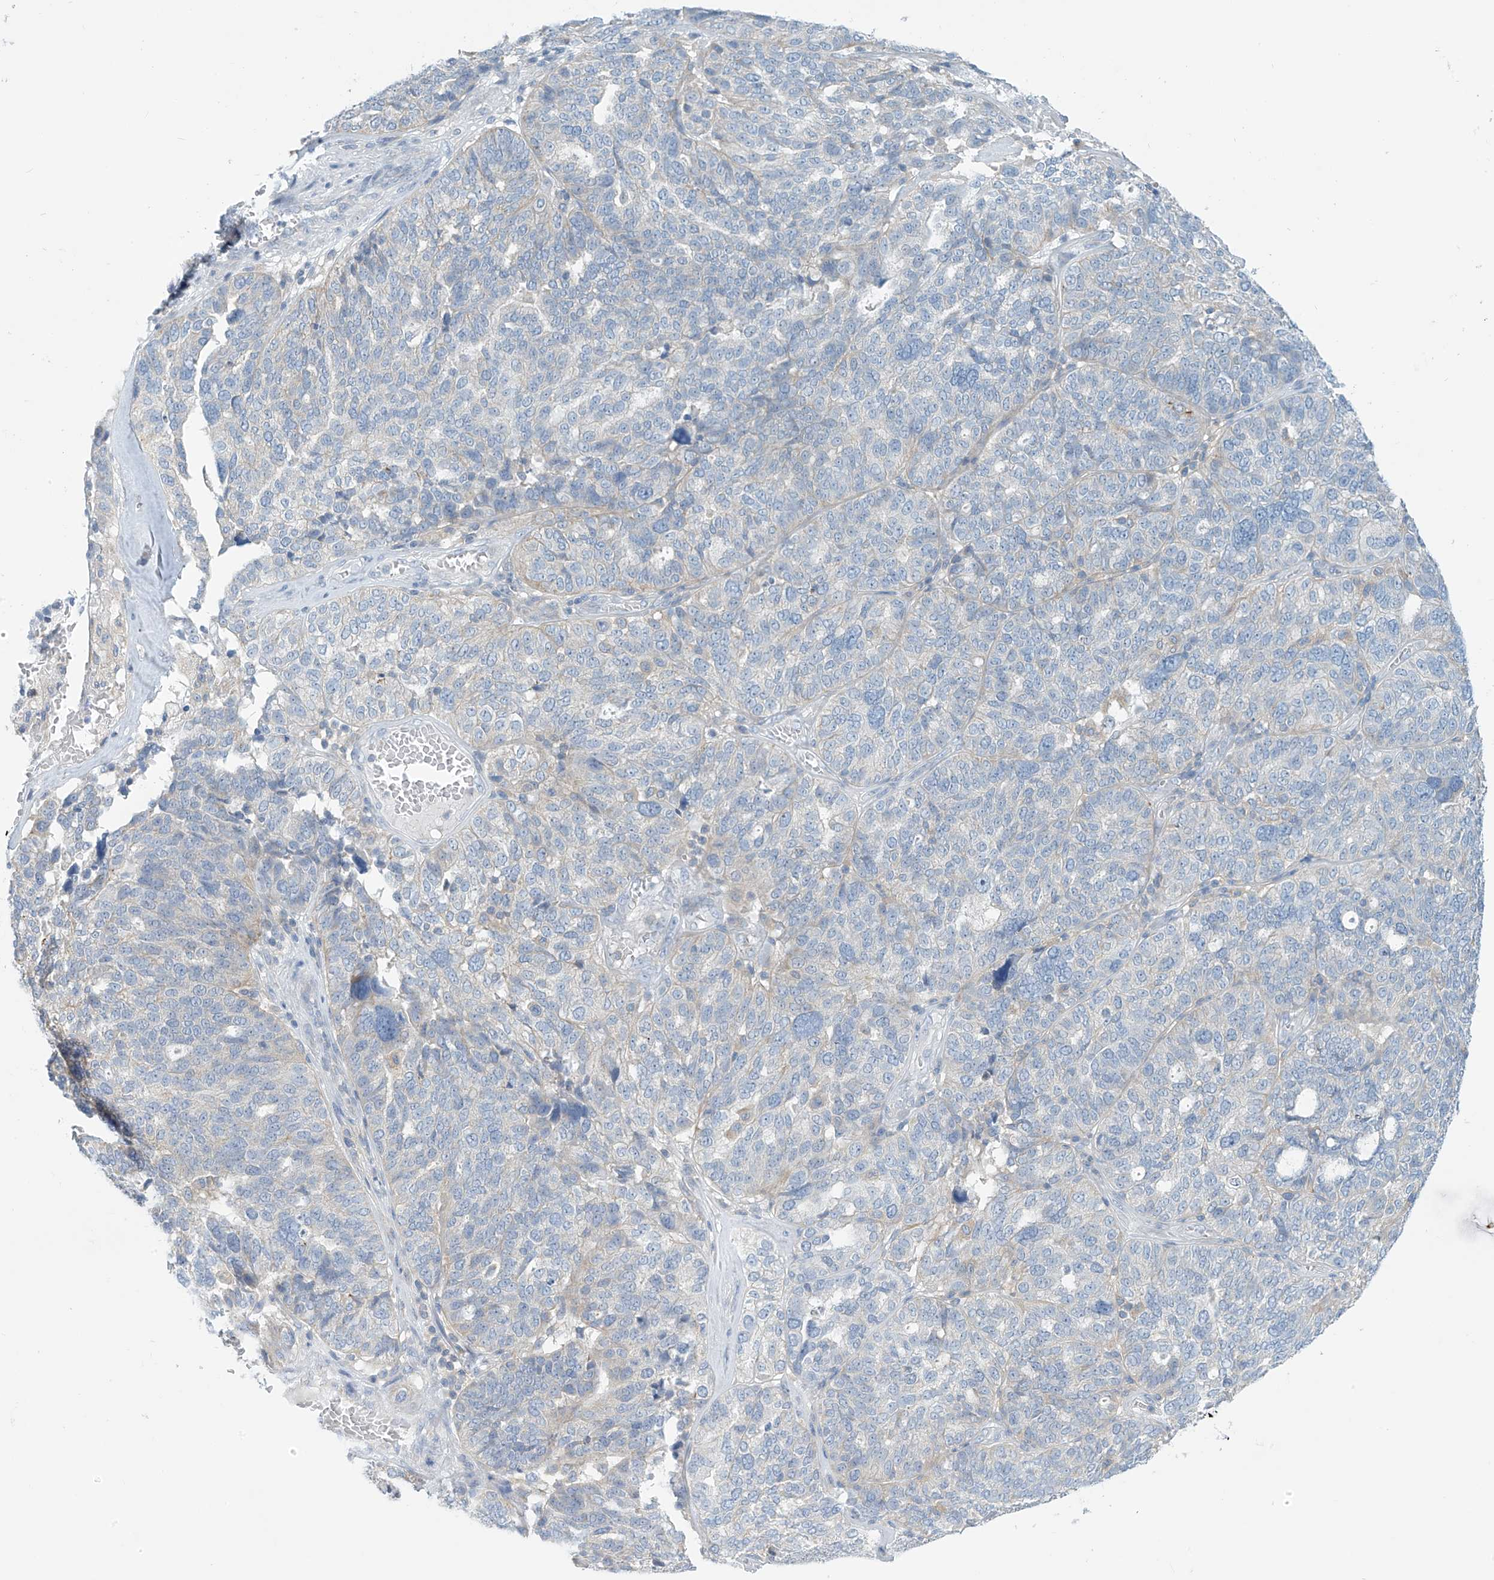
{"staining": {"intensity": "negative", "quantity": "none", "location": "none"}, "tissue": "ovarian cancer", "cell_type": "Tumor cells", "image_type": "cancer", "snomed": [{"axis": "morphology", "description": "Cystadenocarcinoma, serous, NOS"}, {"axis": "topography", "description": "Ovary"}], "caption": "Human ovarian serous cystadenocarcinoma stained for a protein using immunohistochemistry exhibits no expression in tumor cells.", "gene": "SLC6A12", "patient": {"sex": "female", "age": 59}}